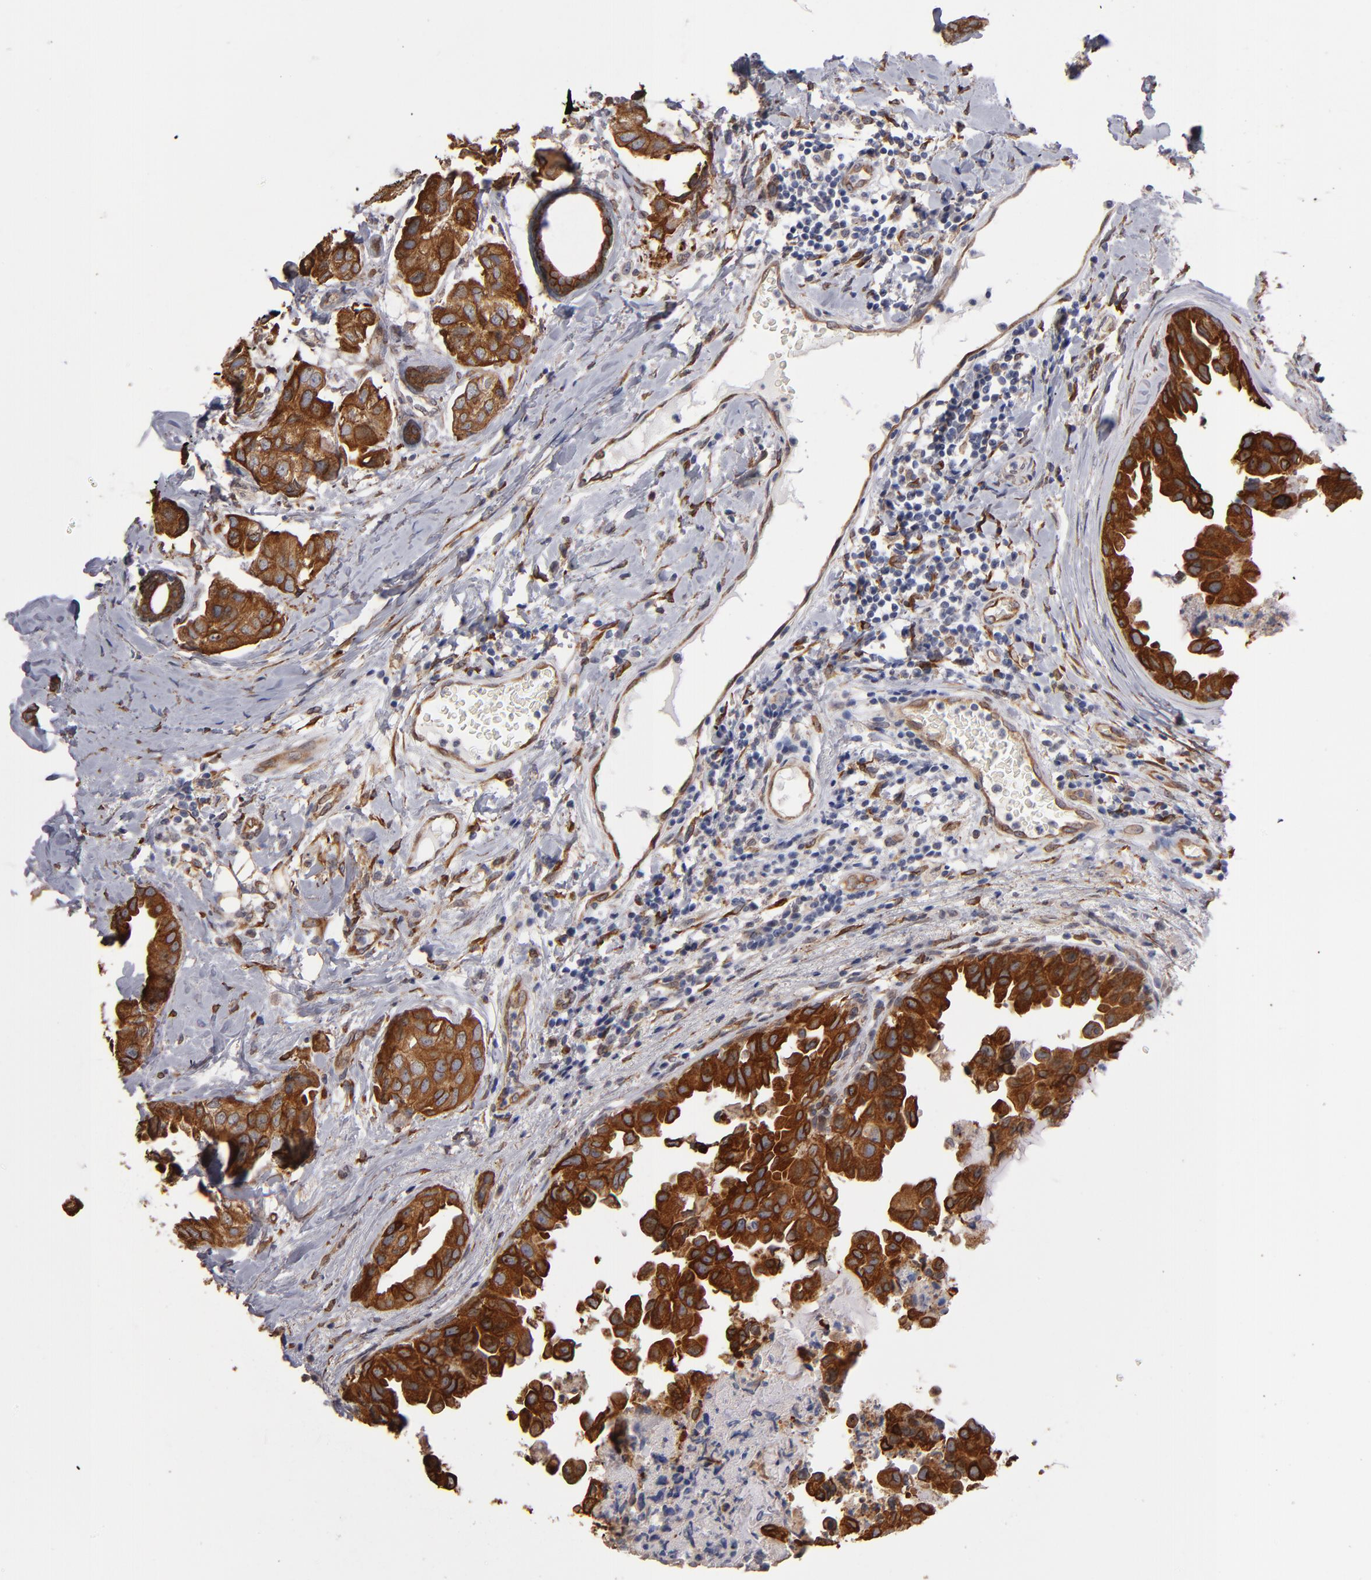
{"staining": {"intensity": "strong", "quantity": ">75%", "location": "cytoplasmic/membranous"}, "tissue": "breast cancer", "cell_type": "Tumor cells", "image_type": "cancer", "snomed": [{"axis": "morphology", "description": "Duct carcinoma"}, {"axis": "topography", "description": "Breast"}], "caption": "Breast cancer was stained to show a protein in brown. There is high levels of strong cytoplasmic/membranous positivity in approximately >75% of tumor cells. (IHC, brightfield microscopy, high magnification).", "gene": "PGRMC1", "patient": {"sex": "female", "age": 40}}